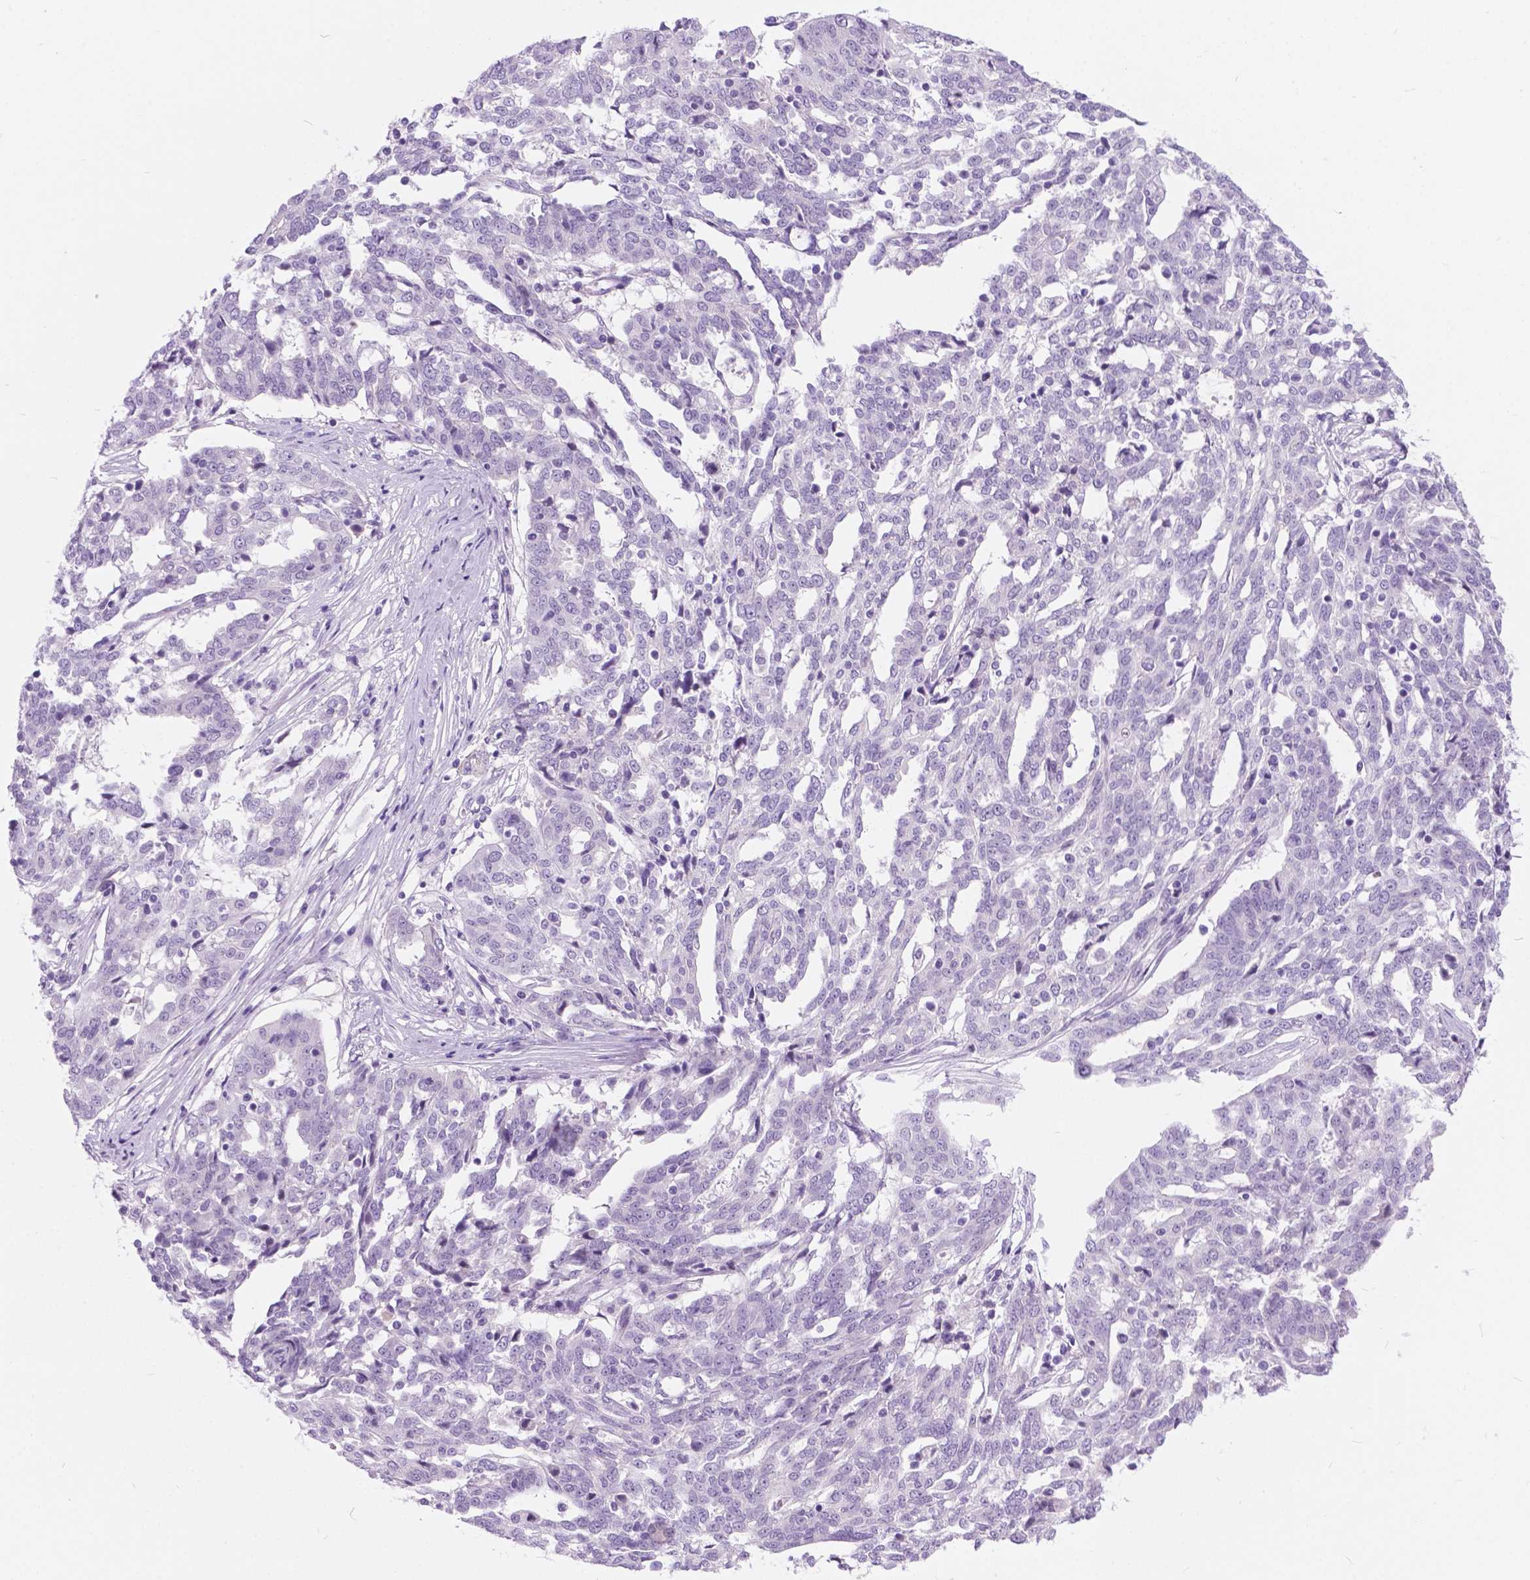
{"staining": {"intensity": "negative", "quantity": "none", "location": "none"}, "tissue": "ovarian cancer", "cell_type": "Tumor cells", "image_type": "cancer", "snomed": [{"axis": "morphology", "description": "Cystadenocarcinoma, serous, NOS"}, {"axis": "topography", "description": "Ovary"}], "caption": "Photomicrograph shows no protein expression in tumor cells of ovarian serous cystadenocarcinoma tissue.", "gene": "ARMS2", "patient": {"sex": "female", "age": 67}}